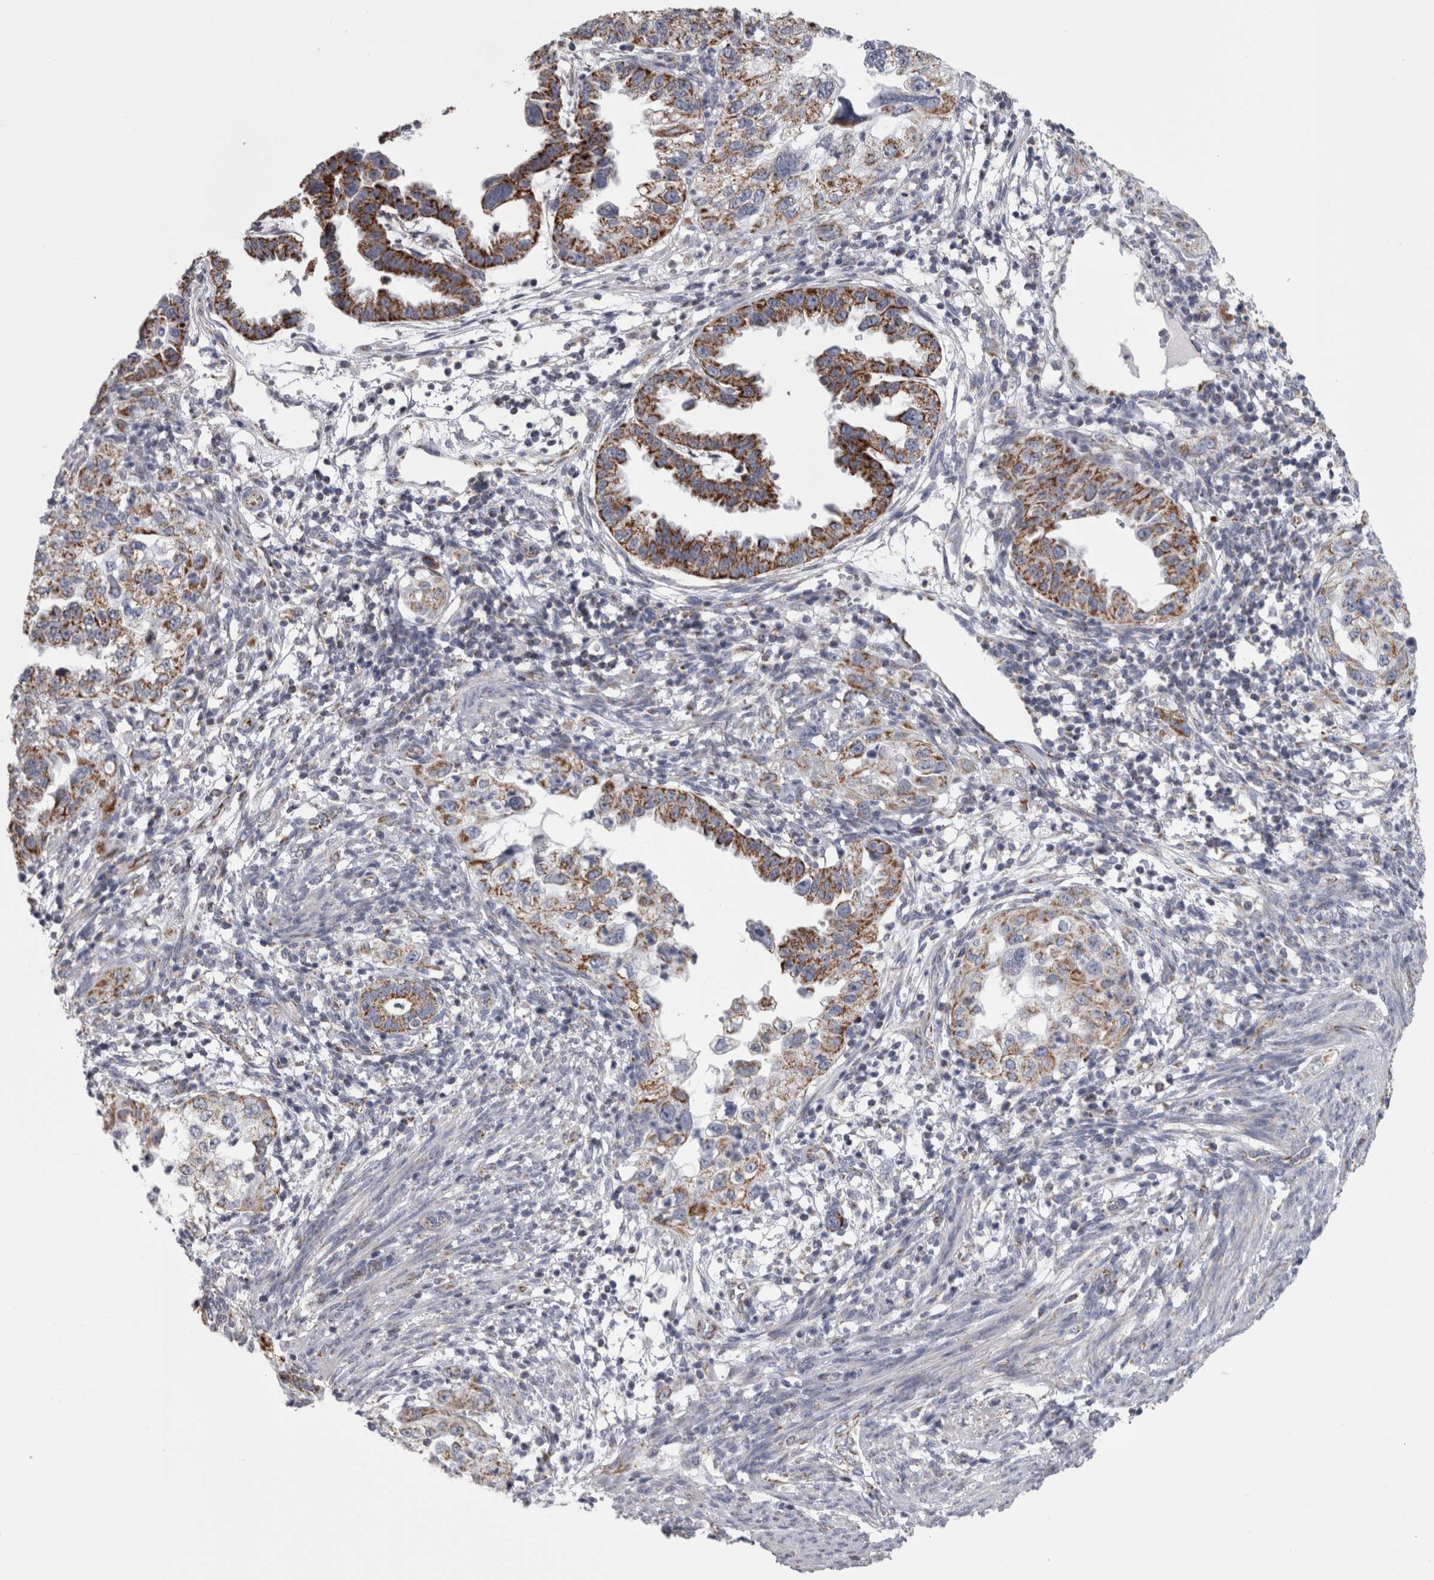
{"staining": {"intensity": "moderate", "quantity": ">75%", "location": "cytoplasmic/membranous"}, "tissue": "endometrial cancer", "cell_type": "Tumor cells", "image_type": "cancer", "snomed": [{"axis": "morphology", "description": "Adenocarcinoma, NOS"}, {"axis": "topography", "description": "Endometrium"}], "caption": "Immunohistochemistry image of human endometrial adenocarcinoma stained for a protein (brown), which shows medium levels of moderate cytoplasmic/membranous staining in approximately >75% of tumor cells.", "gene": "DBT", "patient": {"sex": "female", "age": 85}}